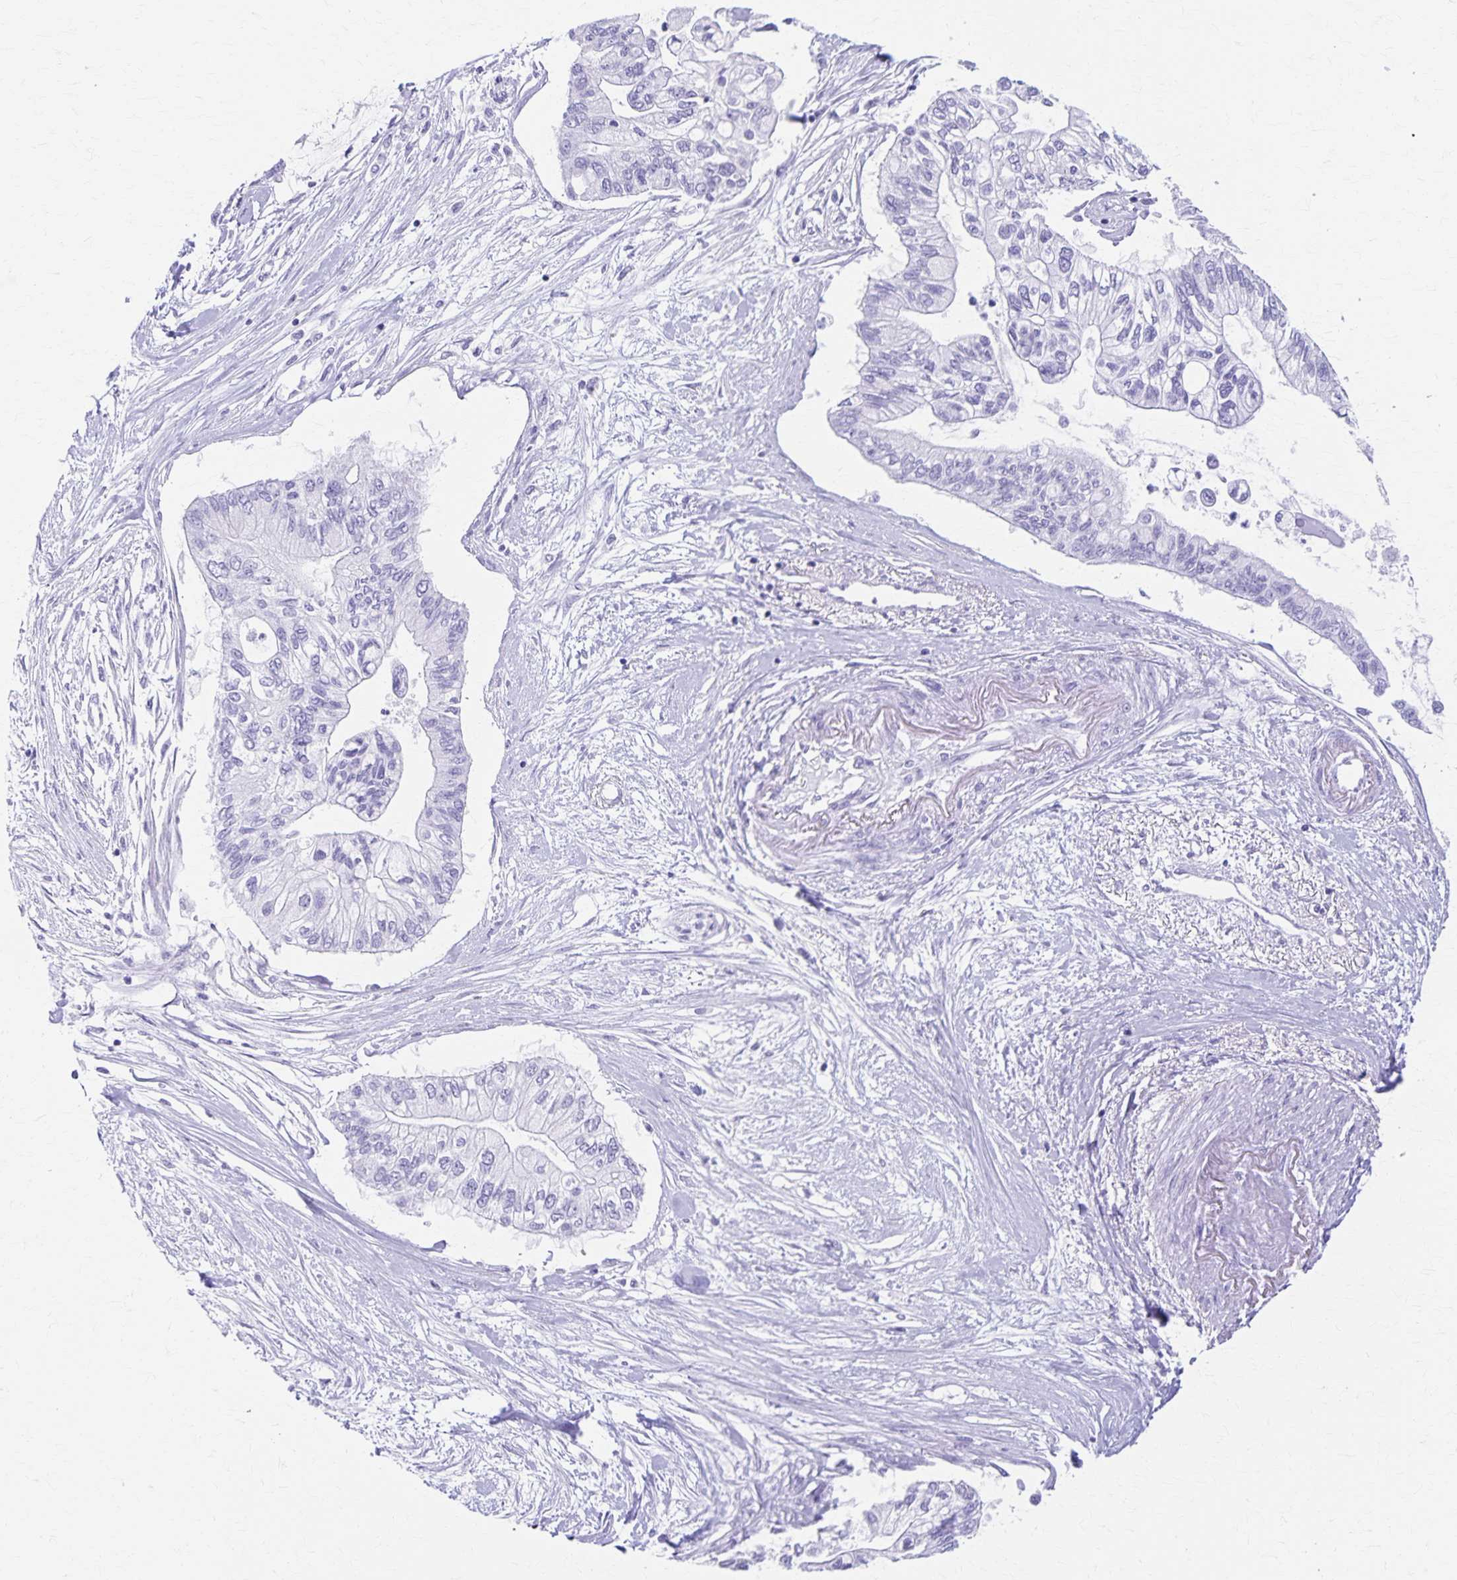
{"staining": {"intensity": "negative", "quantity": "none", "location": "none"}, "tissue": "pancreatic cancer", "cell_type": "Tumor cells", "image_type": "cancer", "snomed": [{"axis": "morphology", "description": "Adenocarcinoma, NOS"}, {"axis": "topography", "description": "Pancreas"}], "caption": "Tumor cells show no significant staining in pancreatic adenocarcinoma.", "gene": "DEFA5", "patient": {"sex": "female", "age": 77}}